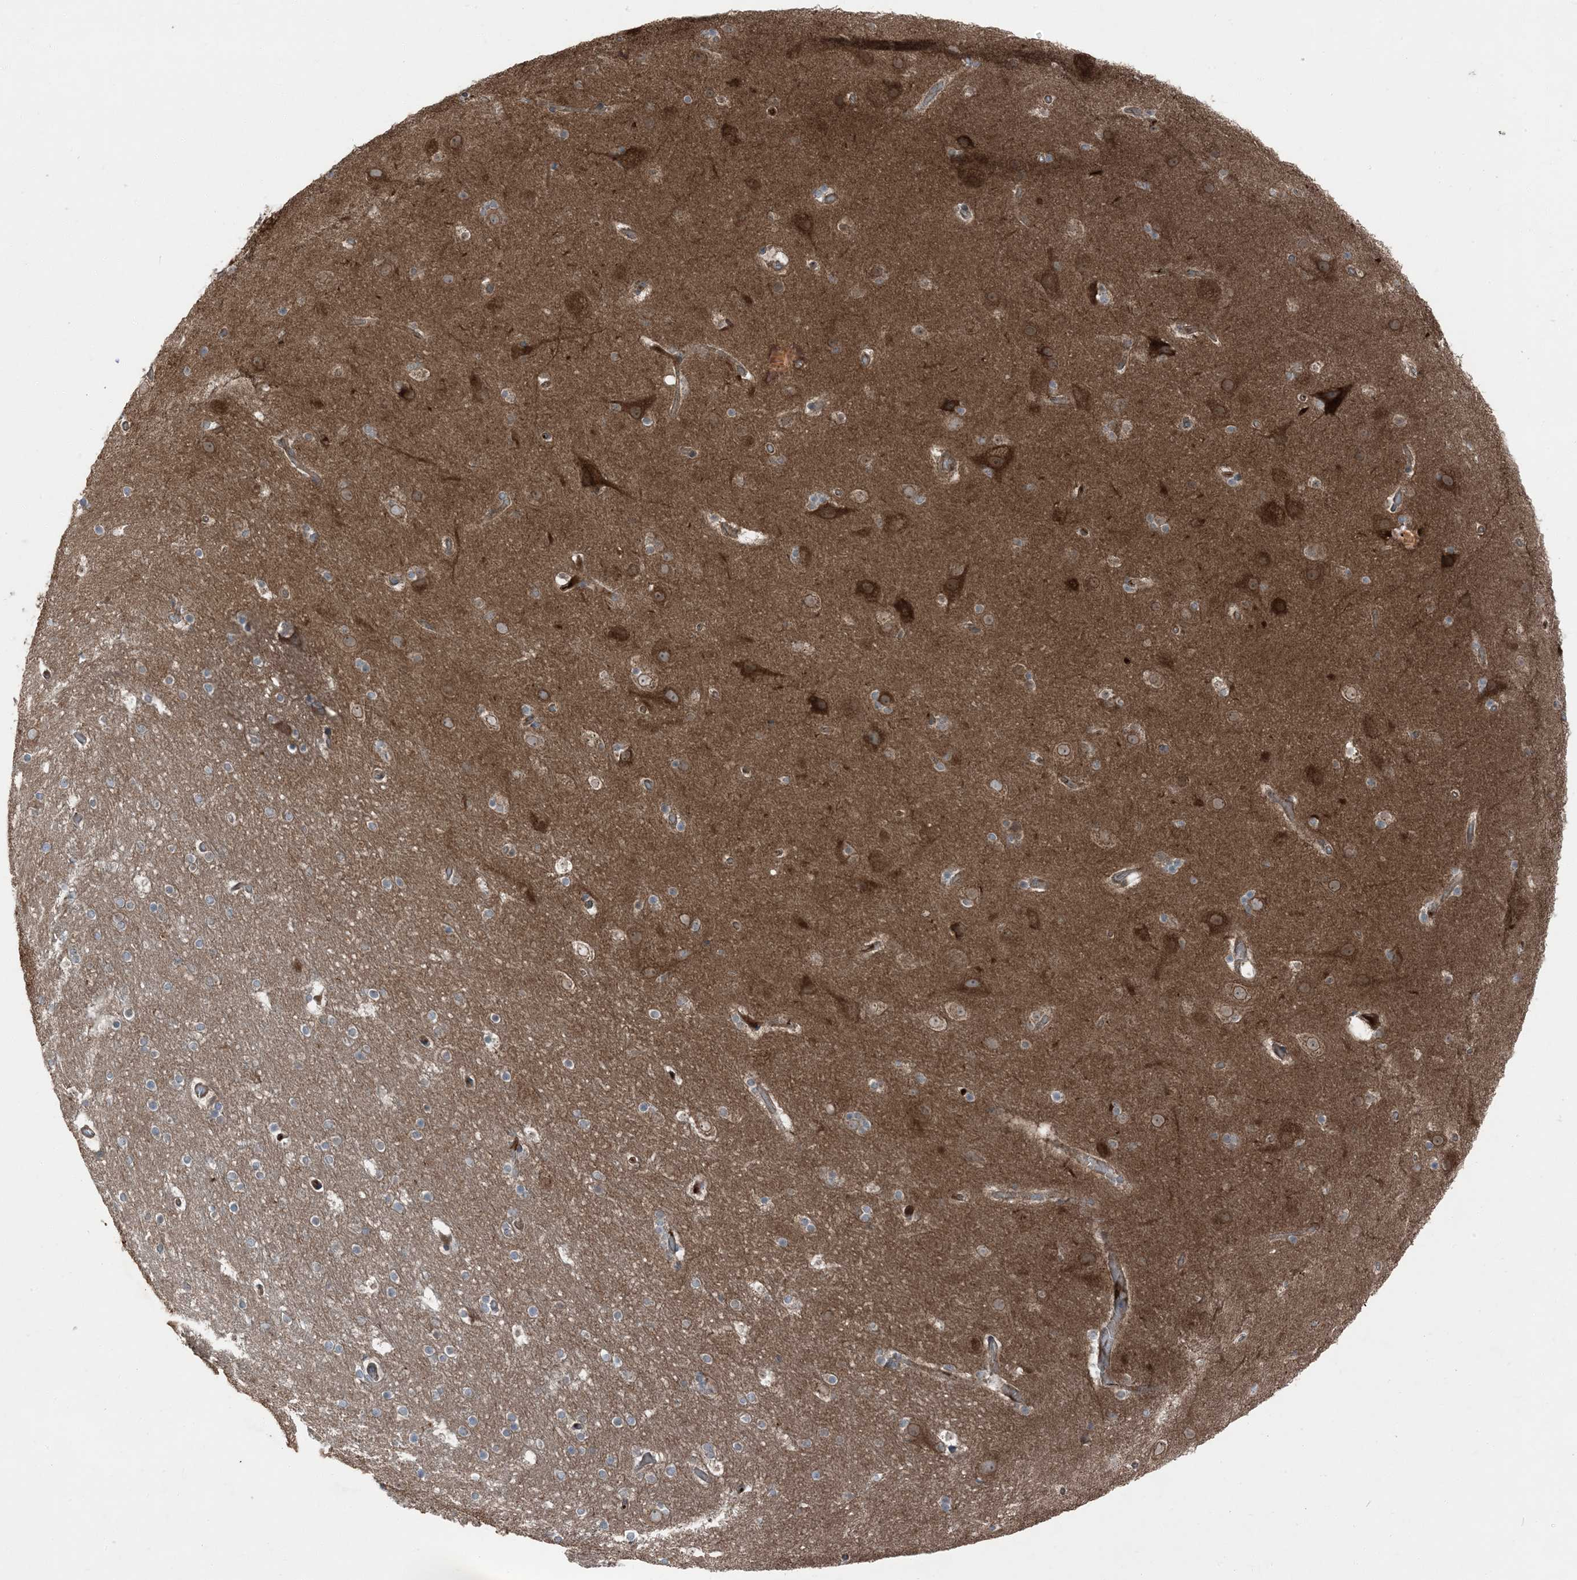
{"staining": {"intensity": "moderate", "quantity": ">75%", "location": "cytoplasmic/membranous"}, "tissue": "cerebral cortex", "cell_type": "Endothelial cells", "image_type": "normal", "snomed": [{"axis": "morphology", "description": "Normal tissue, NOS"}, {"axis": "topography", "description": "Cerebral cortex"}], "caption": "Immunohistochemical staining of normal cerebral cortex displays medium levels of moderate cytoplasmic/membranous expression in about >75% of endothelial cells. (DAB (3,3'-diaminobenzidine) = brown stain, brightfield microscopy at high magnification).", "gene": "RAB3GAP1", "patient": {"sex": "male", "age": 57}}